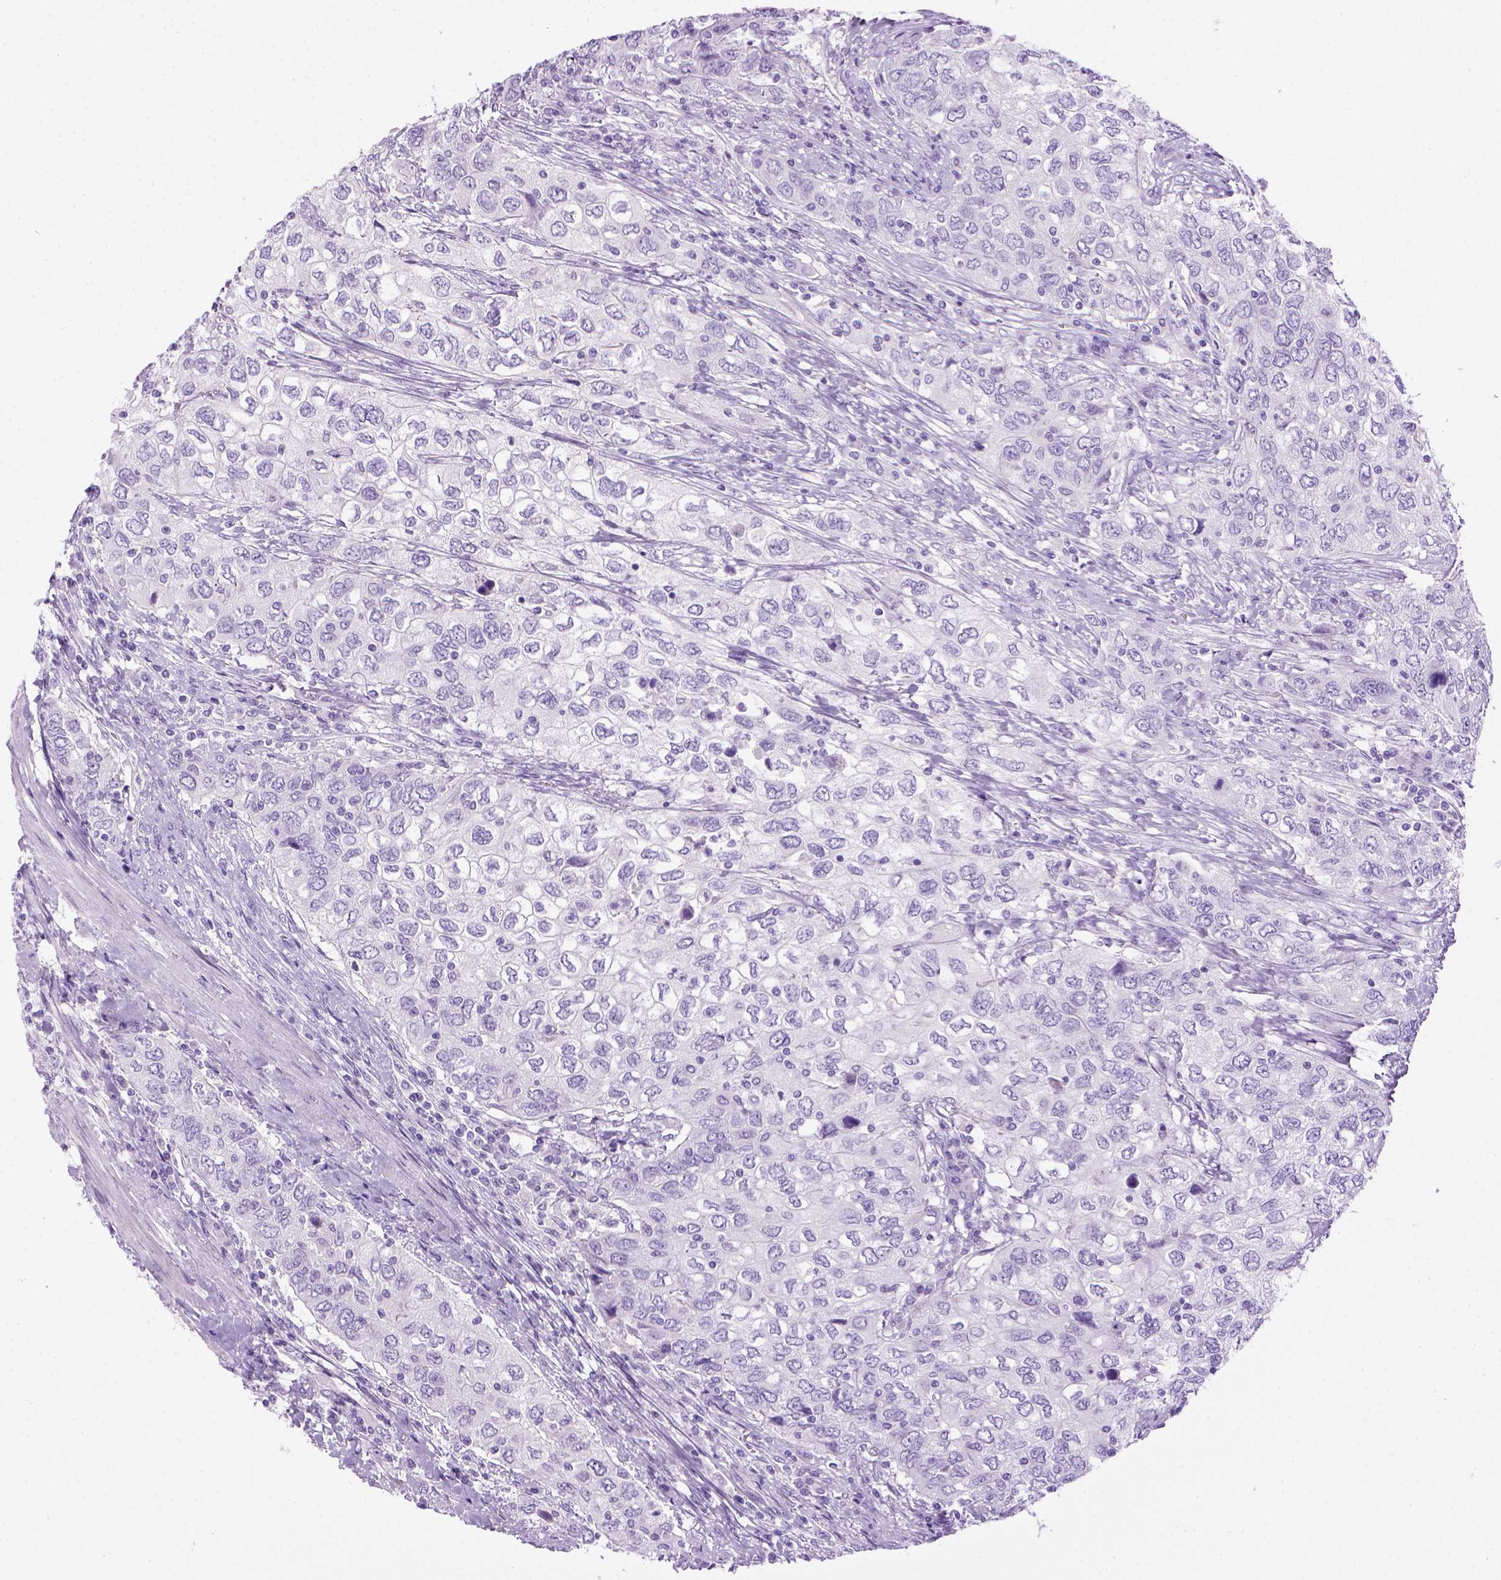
{"staining": {"intensity": "negative", "quantity": "none", "location": "none"}, "tissue": "urothelial cancer", "cell_type": "Tumor cells", "image_type": "cancer", "snomed": [{"axis": "morphology", "description": "Urothelial carcinoma, High grade"}, {"axis": "topography", "description": "Urinary bladder"}], "caption": "Tumor cells show no significant protein expression in urothelial carcinoma (high-grade).", "gene": "SGCG", "patient": {"sex": "male", "age": 76}}